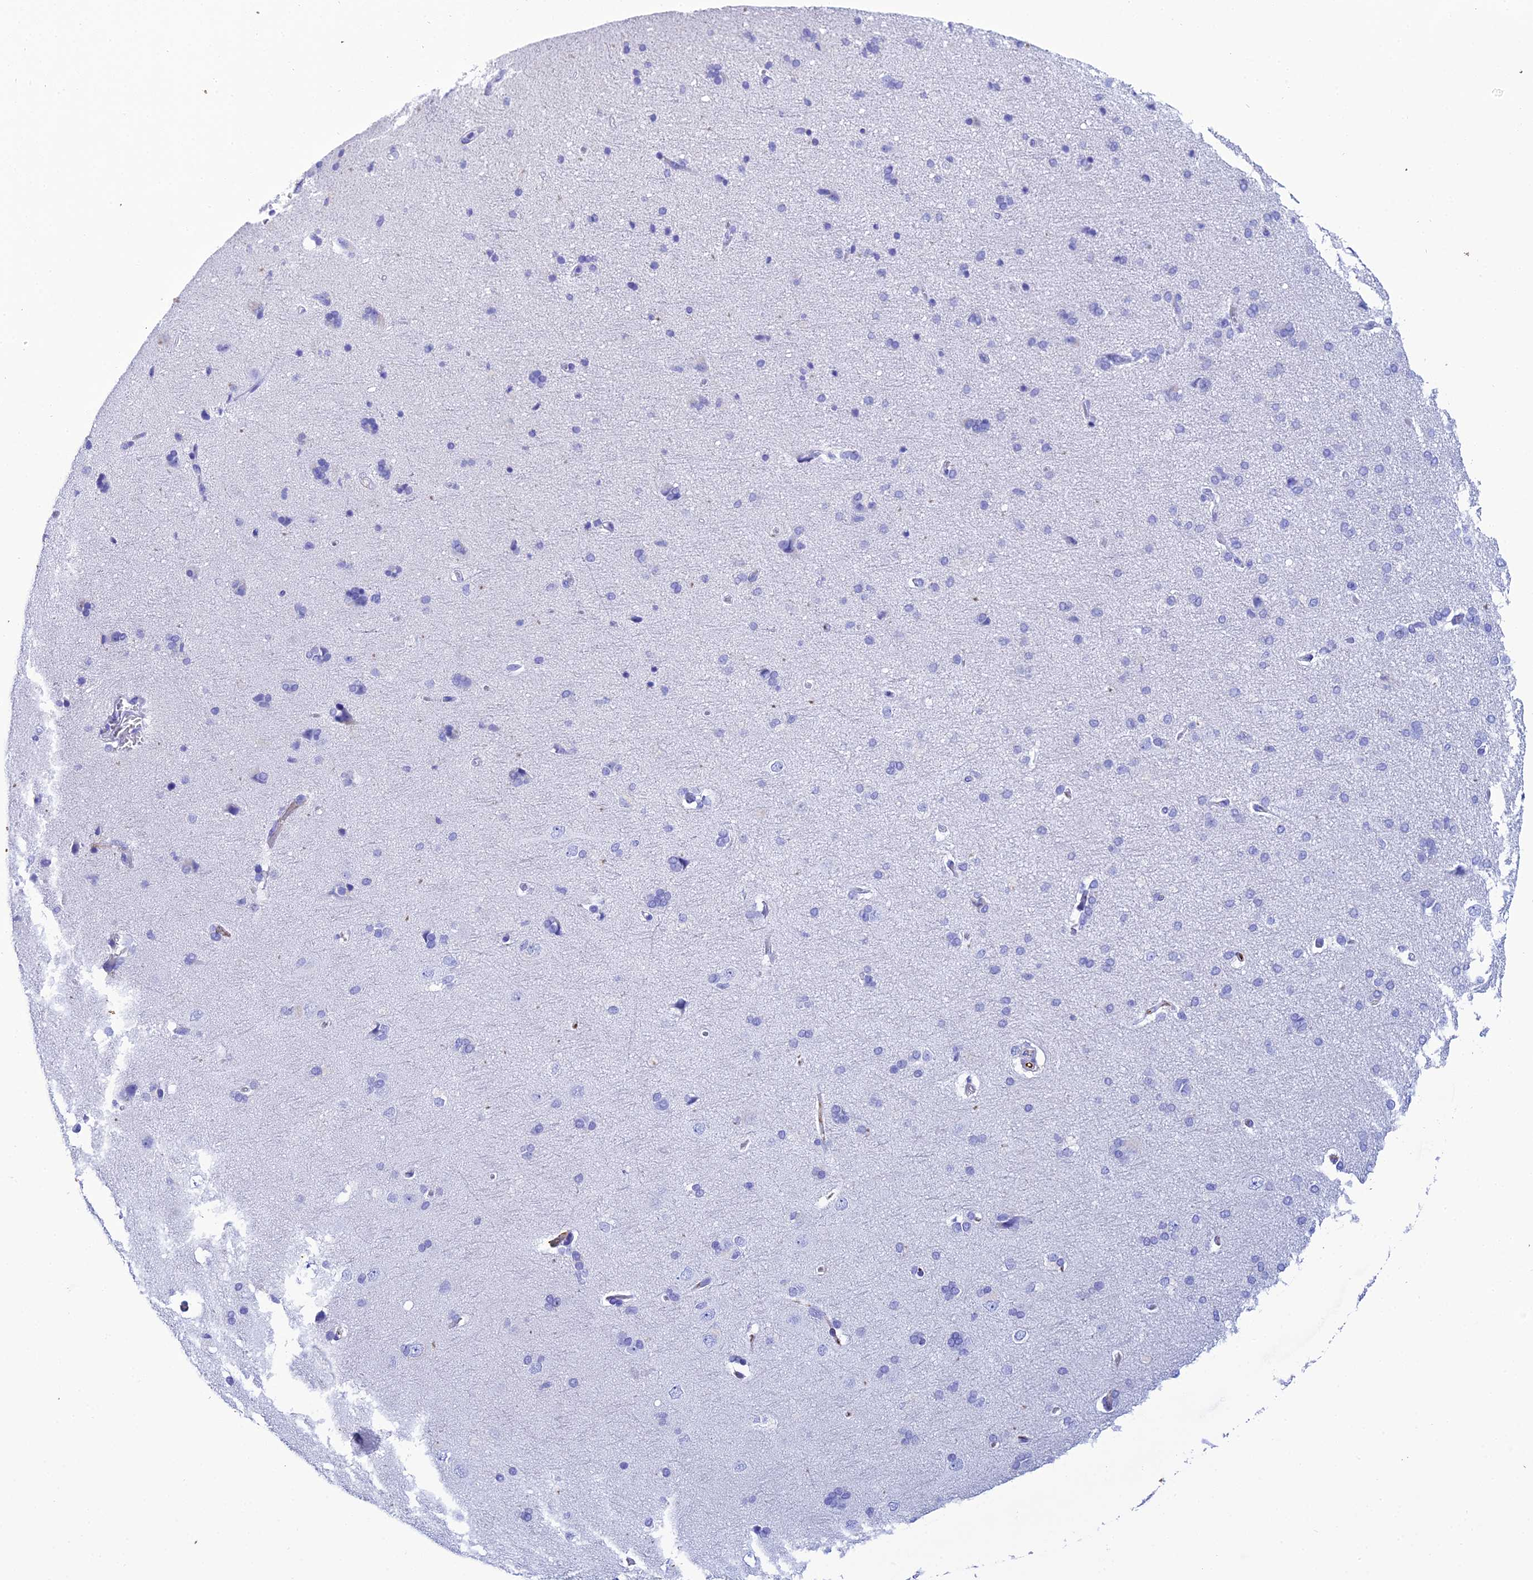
{"staining": {"intensity": "negative", "quantity": "none", "location": "none"}, "tissue": "cerebral cortex", "cell_type": "Endothelial cells", "image_type": "normal", "snomed": [{"axis": "morphology", "description": "Normal tissue, NOS"}, {"axis": "topography", "description": "Cerebral cortex"}], "caption": "Cerebral cortex stained for a protein using immunohistochemistry (IHC) displays no staining endothelial cells.", "gene": "CELA3A", "patient": {"sex": "male", "age": 62}}